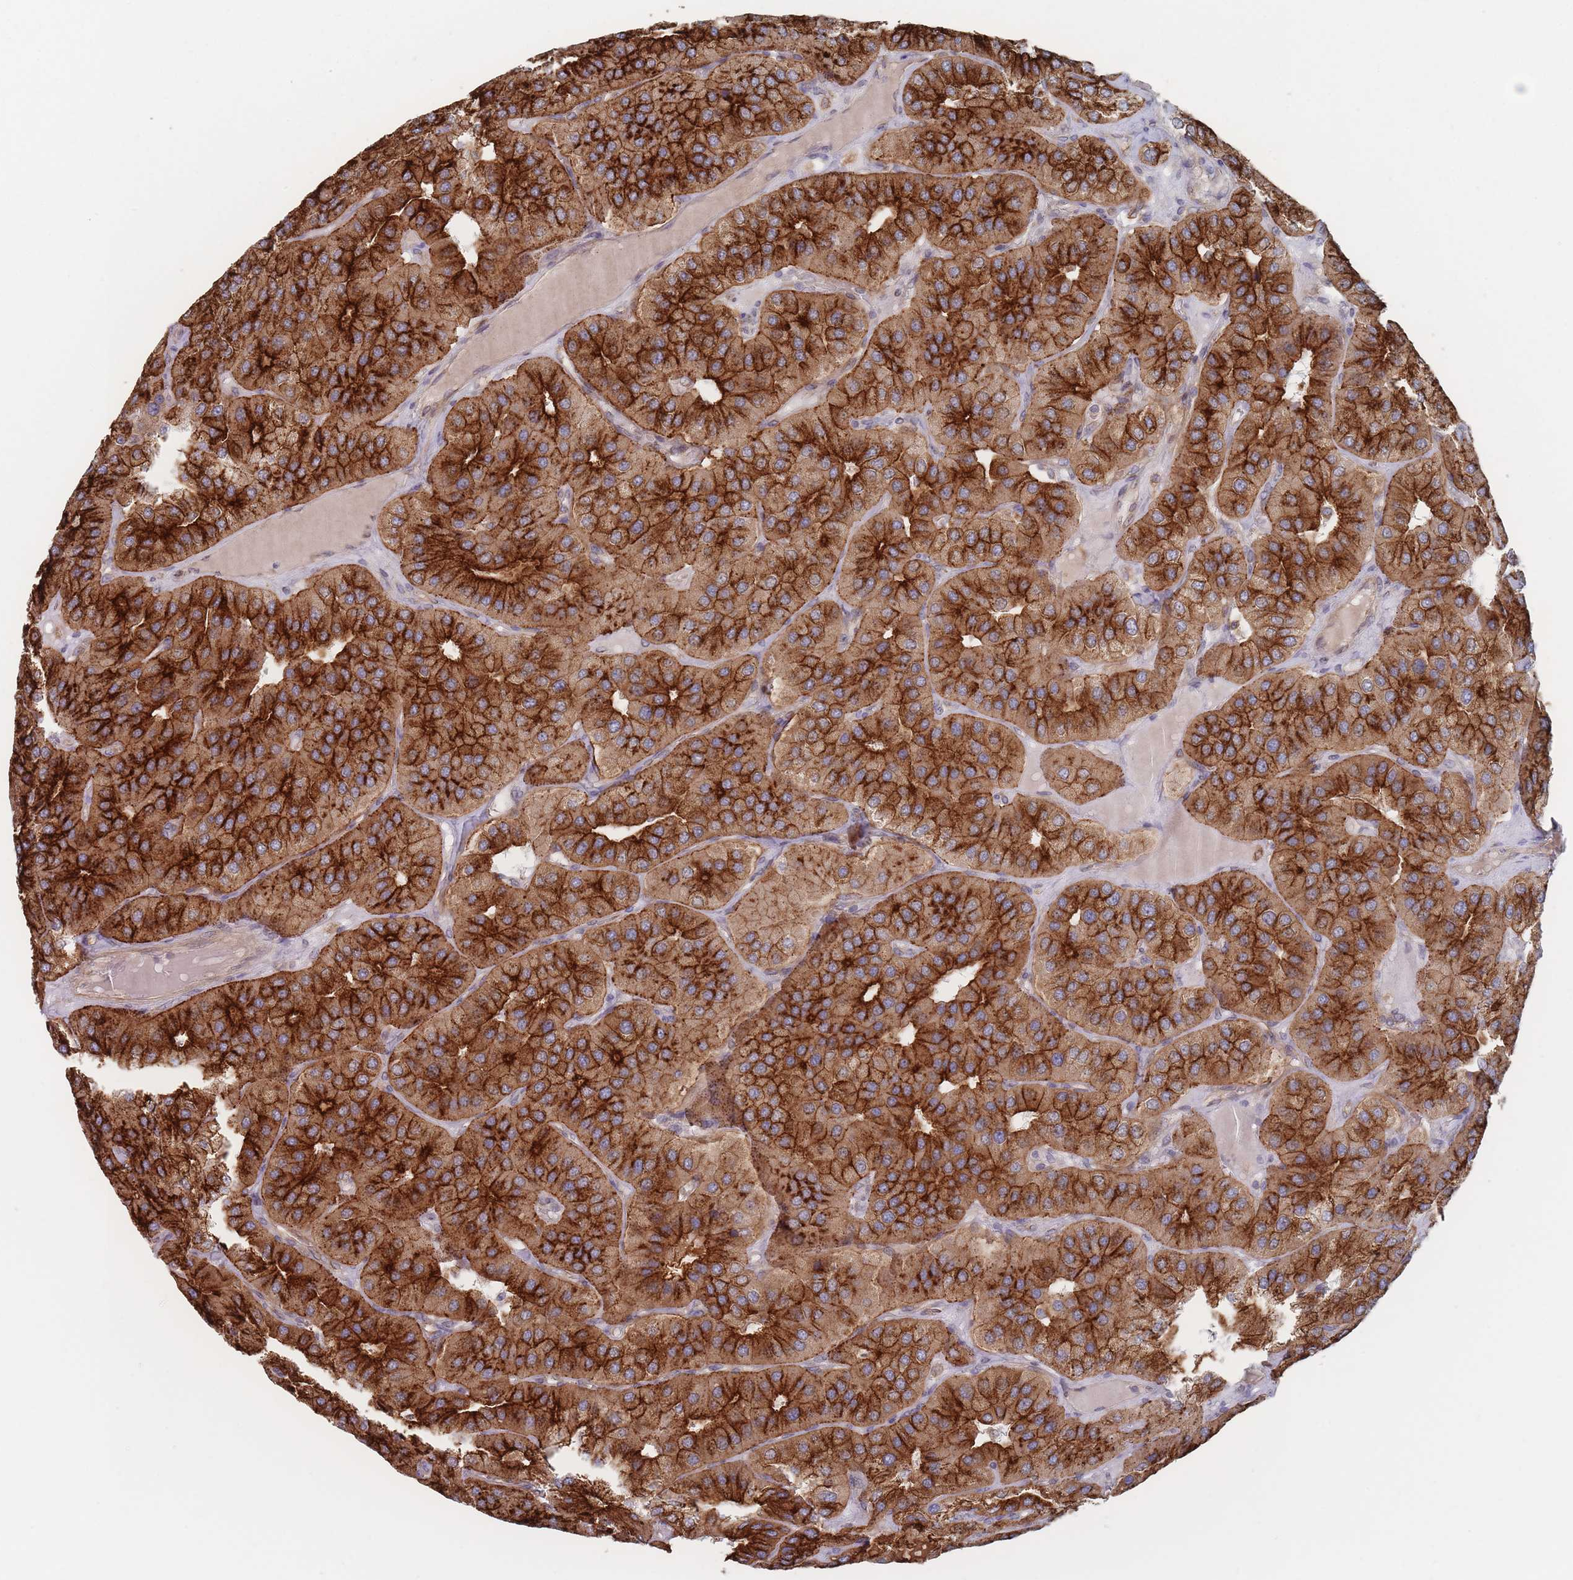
{"staining": {"intensity": "strong", "quantity": ">75%", "location": "cytoplasmic/membranous"}, "tissue": "parathyroid gland", "cell_type": "Glandular cells", "image_type": "normal", "snomed": [{"axis": "morphology", "description": "Normal tissue, NOS"}, {"axis": "morphology", "description": "Adenoma, NOS"}, {"axis": "topography", "description": "Parathyroid gland"}], "caption": "Approximately >75% of glandular cells in unremarkable human parathyroid gland reveal strong cytoplasmic/membranous protein expression as visualized by brown immunohistochemical staining.", "gene": "KDSR", "patient": {"sex": "female", "age": 86}}